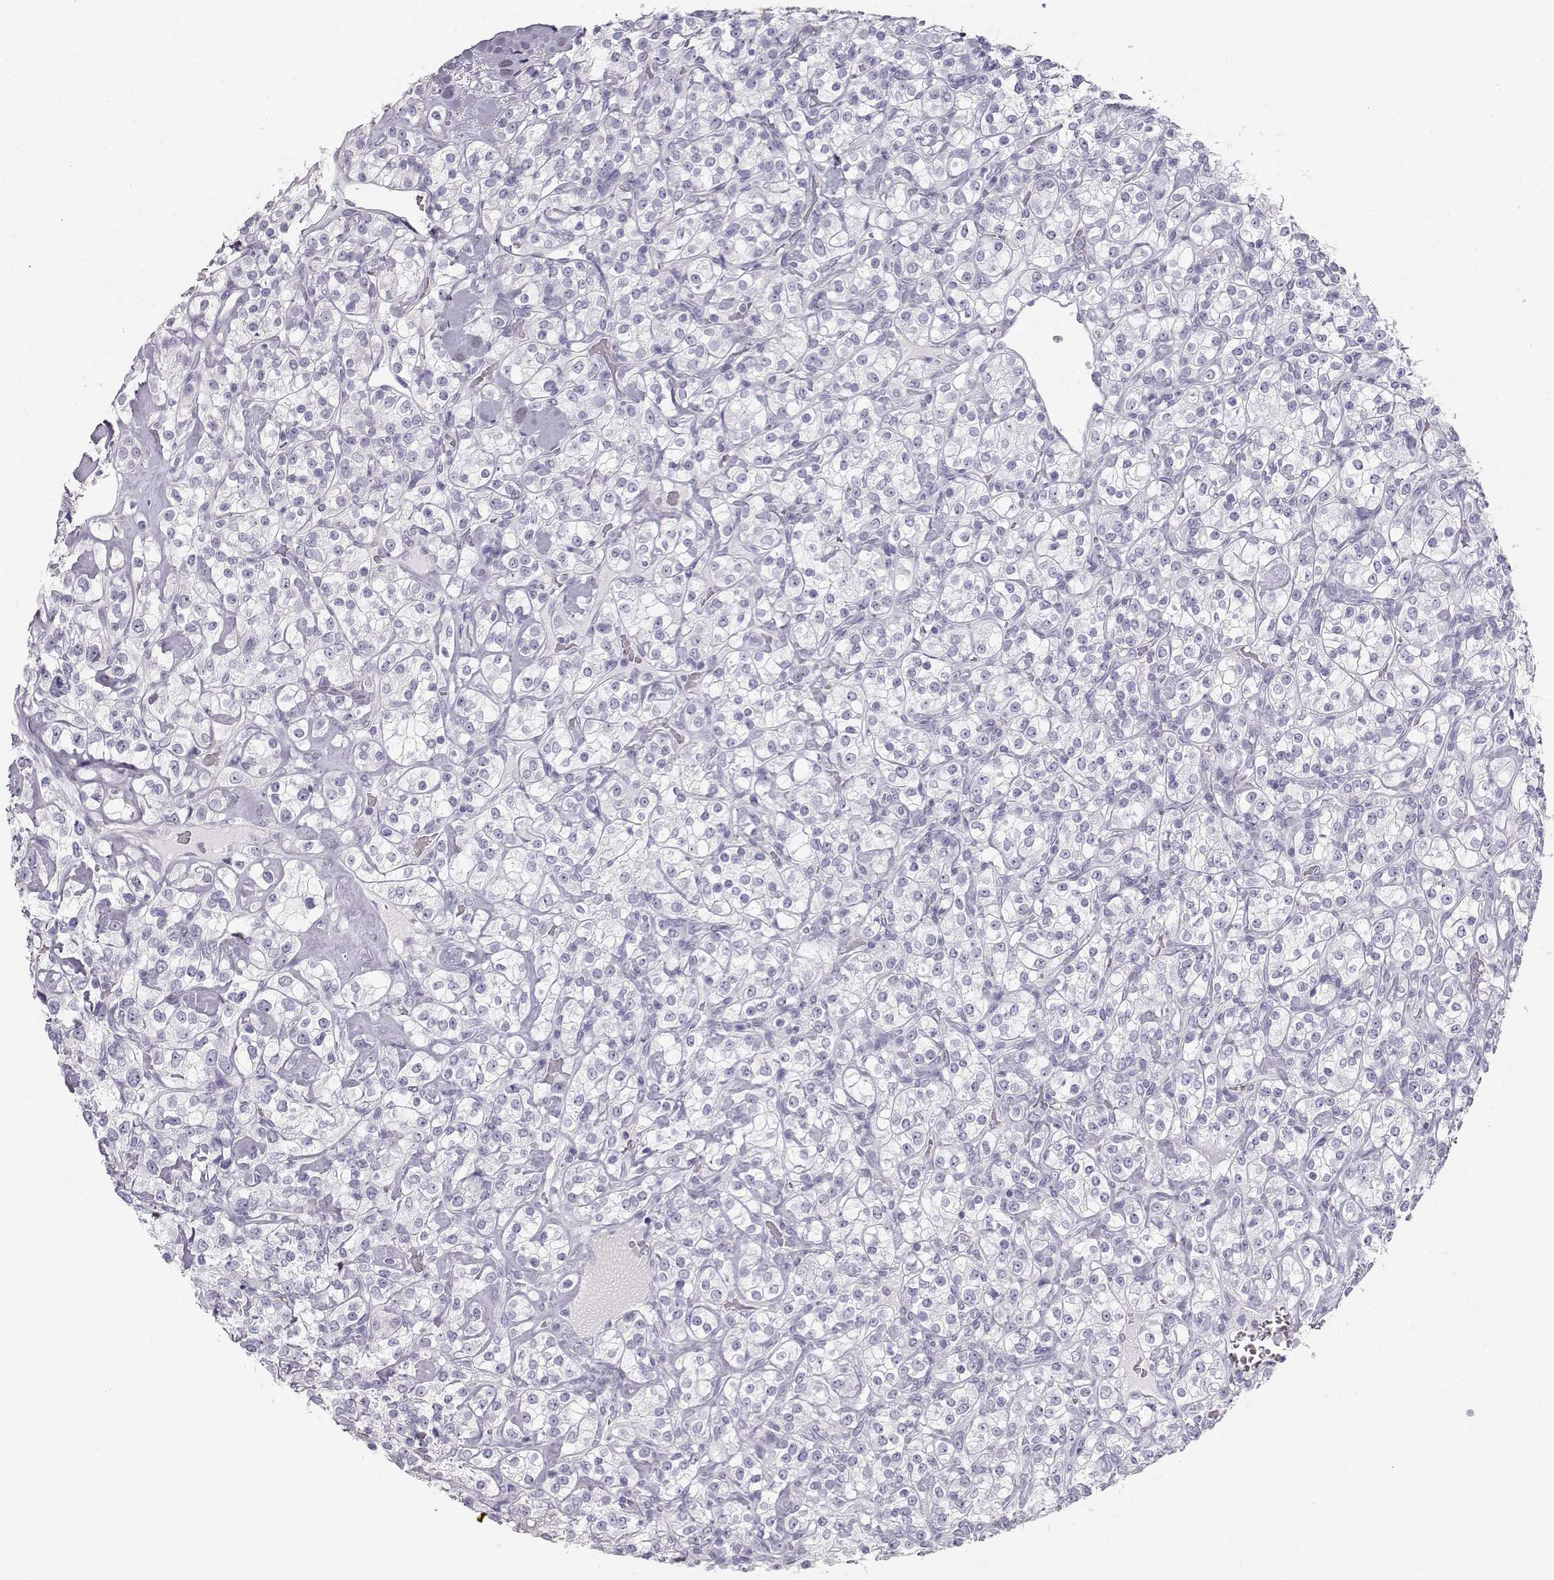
{"staining": {"intensity": "negative", "quantity": "none", "location": "none"}, "tissue": "renal cancer", "cell_type": "Tumor cells", "image_type": "cancer", "snomed": [{"axis": "morphology", "description": "Adenocarcinoma, NOS"}, {"axis": "topography", "description": "Kidney"}], "caption": "There is no significant staining in tumor cells of renal cancer.", "gene": "TKTL1", "patient": {"sex": "male", "age": 77}}